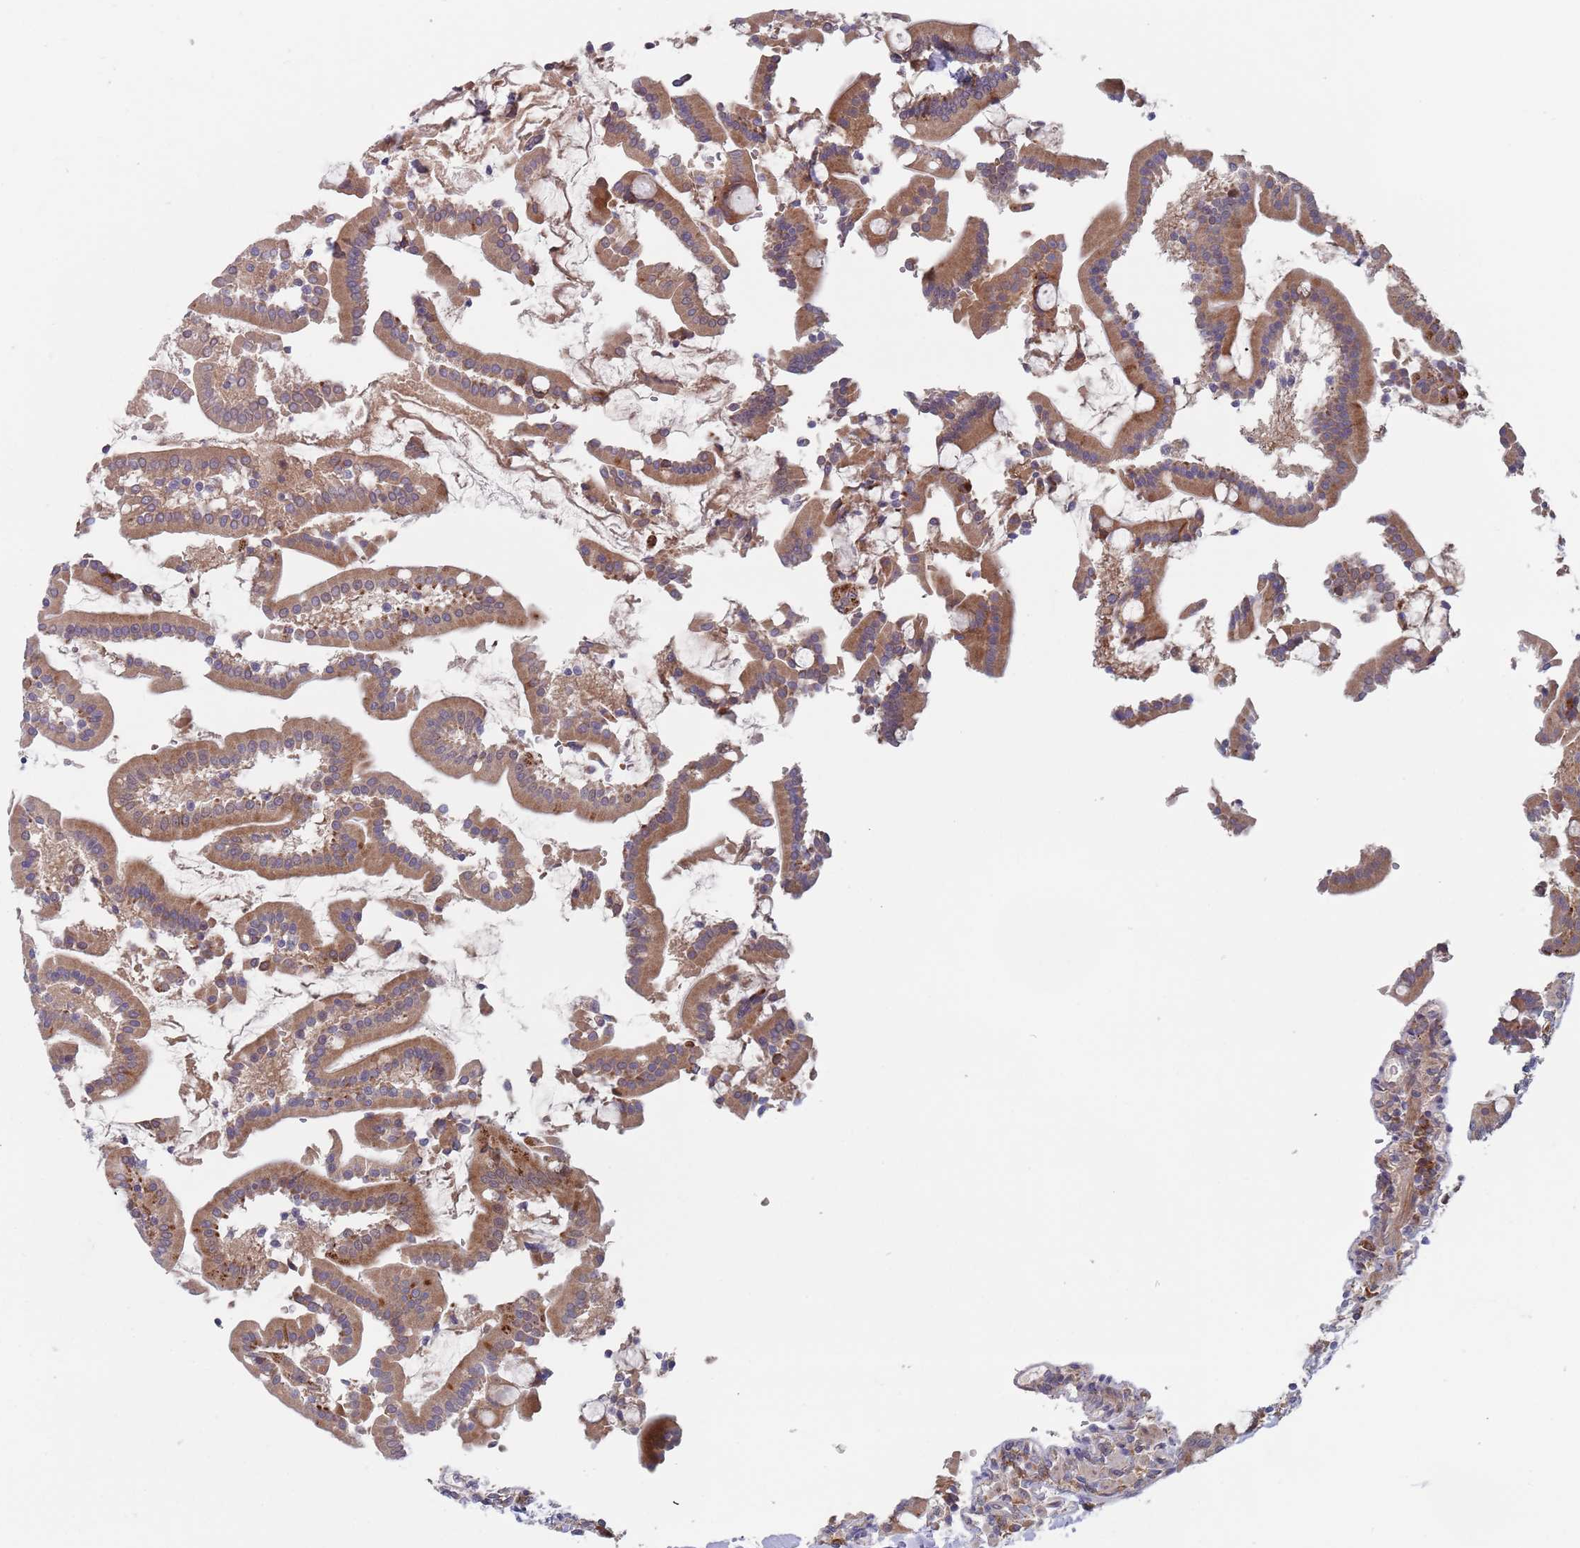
{"staining": {"intensity": "moderate", "quantity": ">75%", "location": "cytoplasmic/membranous"}, "tissue": "duodenum", "cell_type": "Glandular cells", "image_type": "normal", "snomed": [{"axis": "morphology", "description": "Normal tissue, NOS"}, {"axis": "topography", "description": "Duodenum"}], "caption": "Immunohistochemical staining of unremarkable duodenum reveals moderate cytoplasmic/membranous protein staining in approximately >75% of glandular cells.", "gene": "ZNF140", "patient": {"sex": "male", "age": 55}}